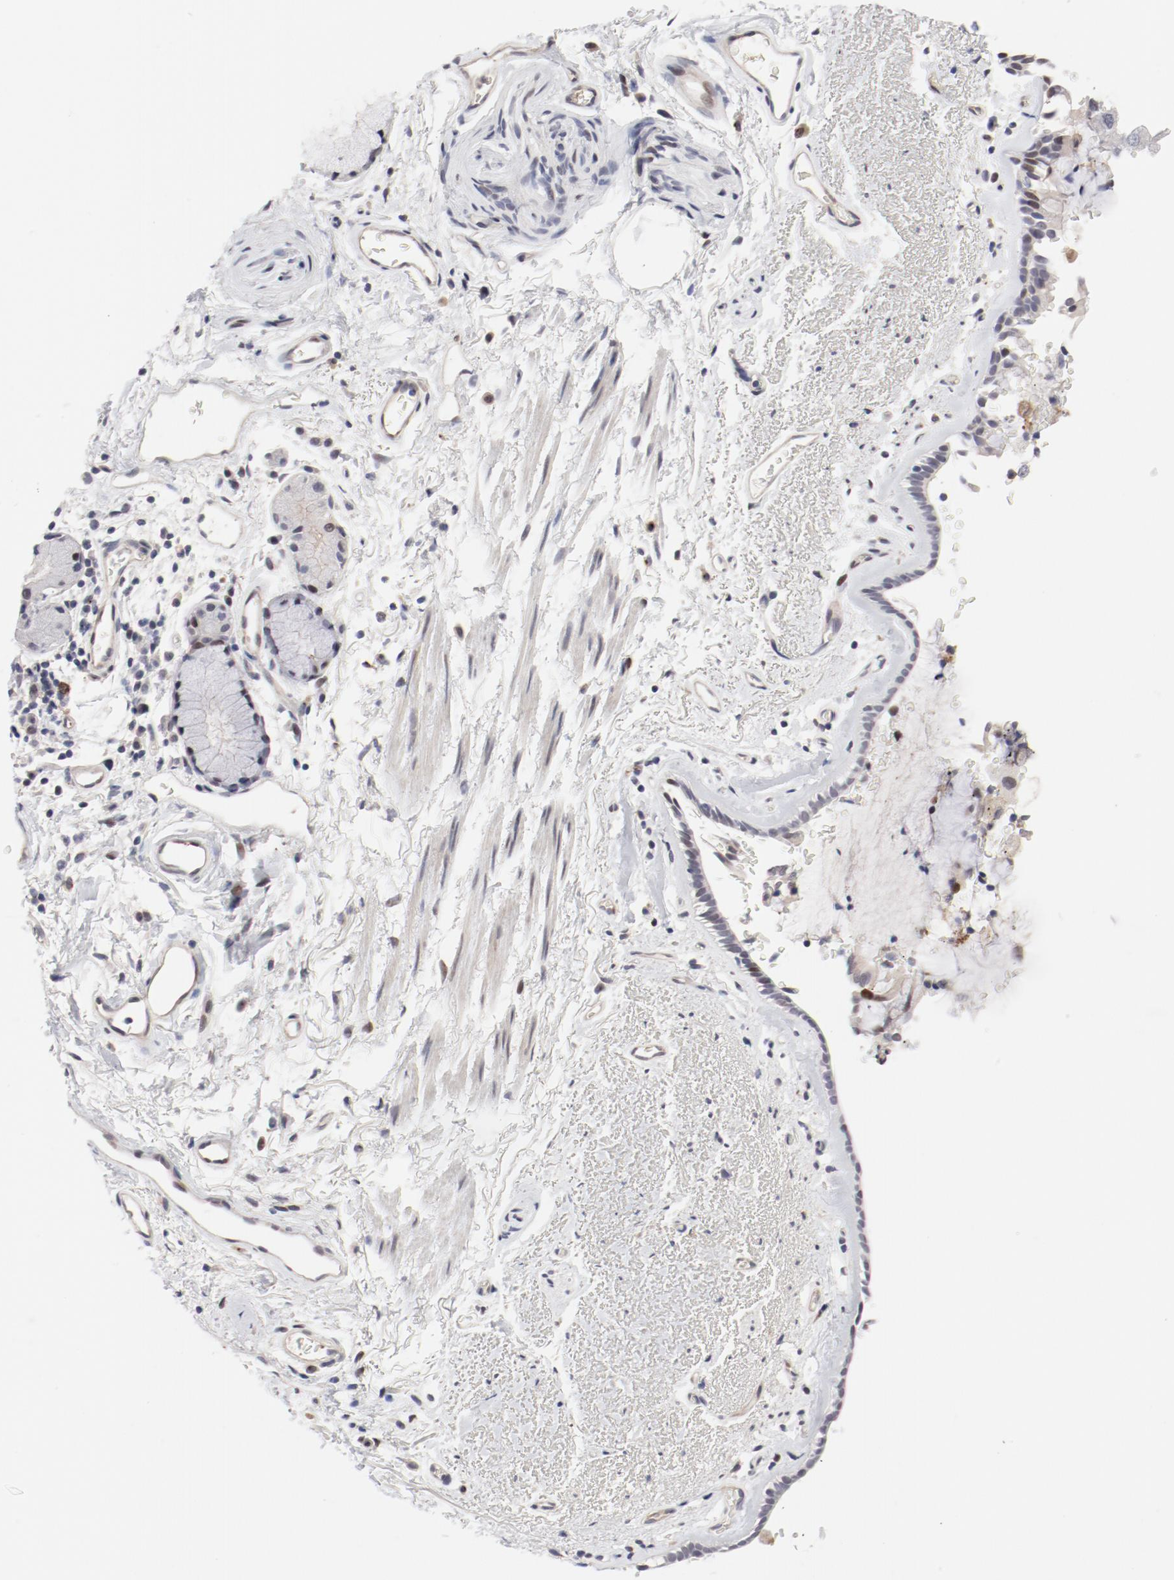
{"staining": {"intensity": "weak", "quantity": "<25%", "location": "nuclear"}, "tissue": "bronchus", "cell_type": "Respiratory epithelial cells", "image_type": "normal", "snomed": [{"axis": "morphology", "description": "Normal tissue, NOS"}, {"axis": "morphology", "description": "Adenocarcinoma, NOS"}, {"axis": "topography", "description": "Bronchus"}, {"axis": "topography", "description": "Lung"}], "caption": "The histopathology image shows no staining of respiratory epithelial cells in unremarkable bronchus. (DAB (3,3'-diaminobenzidine) immunohistochemistry (IHC), high magnification).", "gene": "FSCB", "patient": {"sex": "male", "age": 71}}